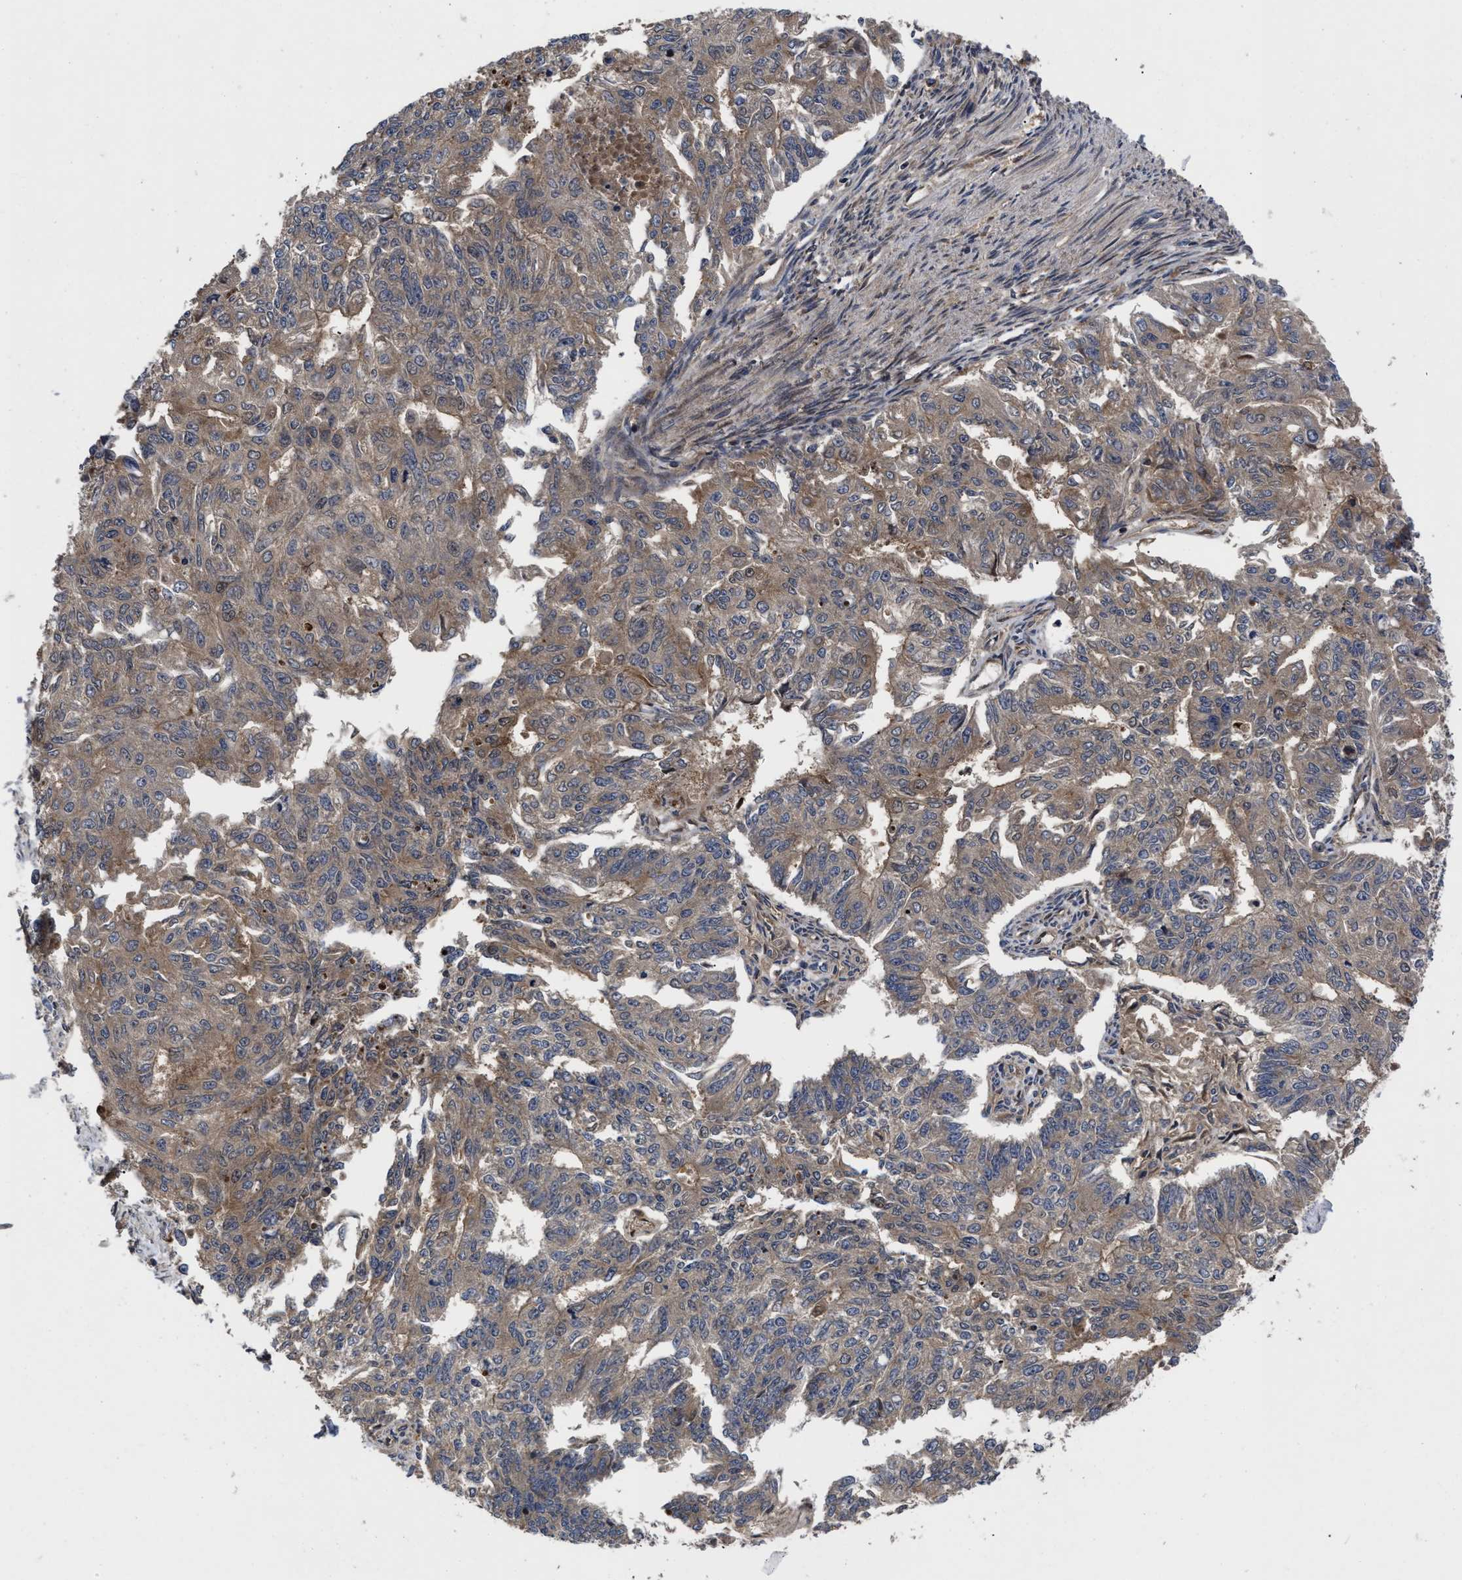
{"staining": {"intensity": "weak", "quantity": ">75%", "location": "cytoplasmic/membranous"}, "tissue": "endometrial cancer", "cell_type": "Tumor cells", "image_type": "cancer", "snomed": [{"axis": "morphology", "description": "Adenocarcinoma, NOS"}, {"axis": "topography", "description": "Endometrium"}], "caption": "Protein staining of adenocarcinoma (endometrial) tissue demonstrates weak cytoplasmic/membranous positivity in about >75% of tumor cells.", "gene": "FAM200A", "patient": {"sex": "female", "age": 32}}